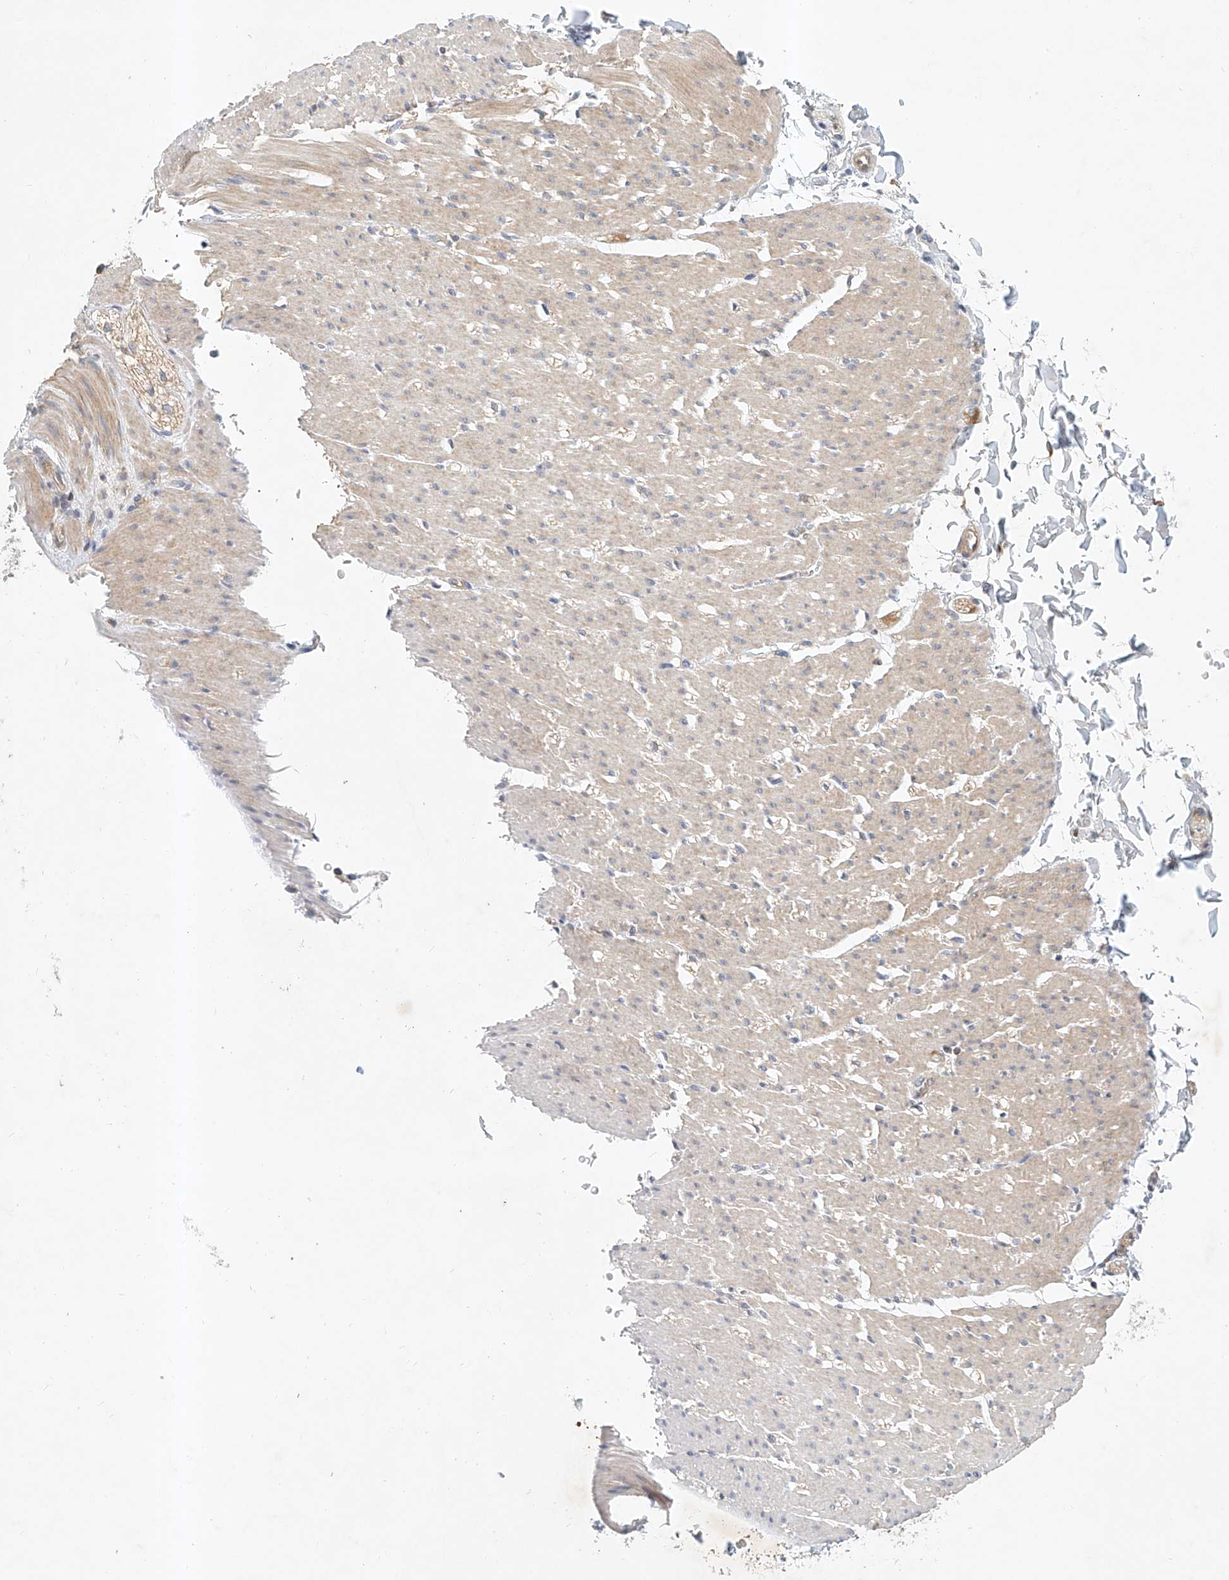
{"staining": {"intensity": "weak", "quantity": "25%-75%", "location": "cytoplasmic/membranous"}, "tissue": "smooth muscle", "cell_type": "Smooth muscle cells", "image_type": "normal", "snomed": [{"axis": "morphology", "description": "Normal tissue, NOS"}, {"axis": "morphology", "description": "Adenocarcinoma, NOS"}, {"axis": "topography", "description": "Colon"}, {"axis": "topography", "description": "Peripheral nerve tissue"}], "caption": "IHC (DAB (3,3'-diaminobenzidine)) staining of normal smooth muscle demonstrates weak cytoplasmic/membranous protein expression in approximately 25%-75% of smooth muscle cells.", "gene": "CARMIL1", "patient": {"sex": "male", "age": 14}}